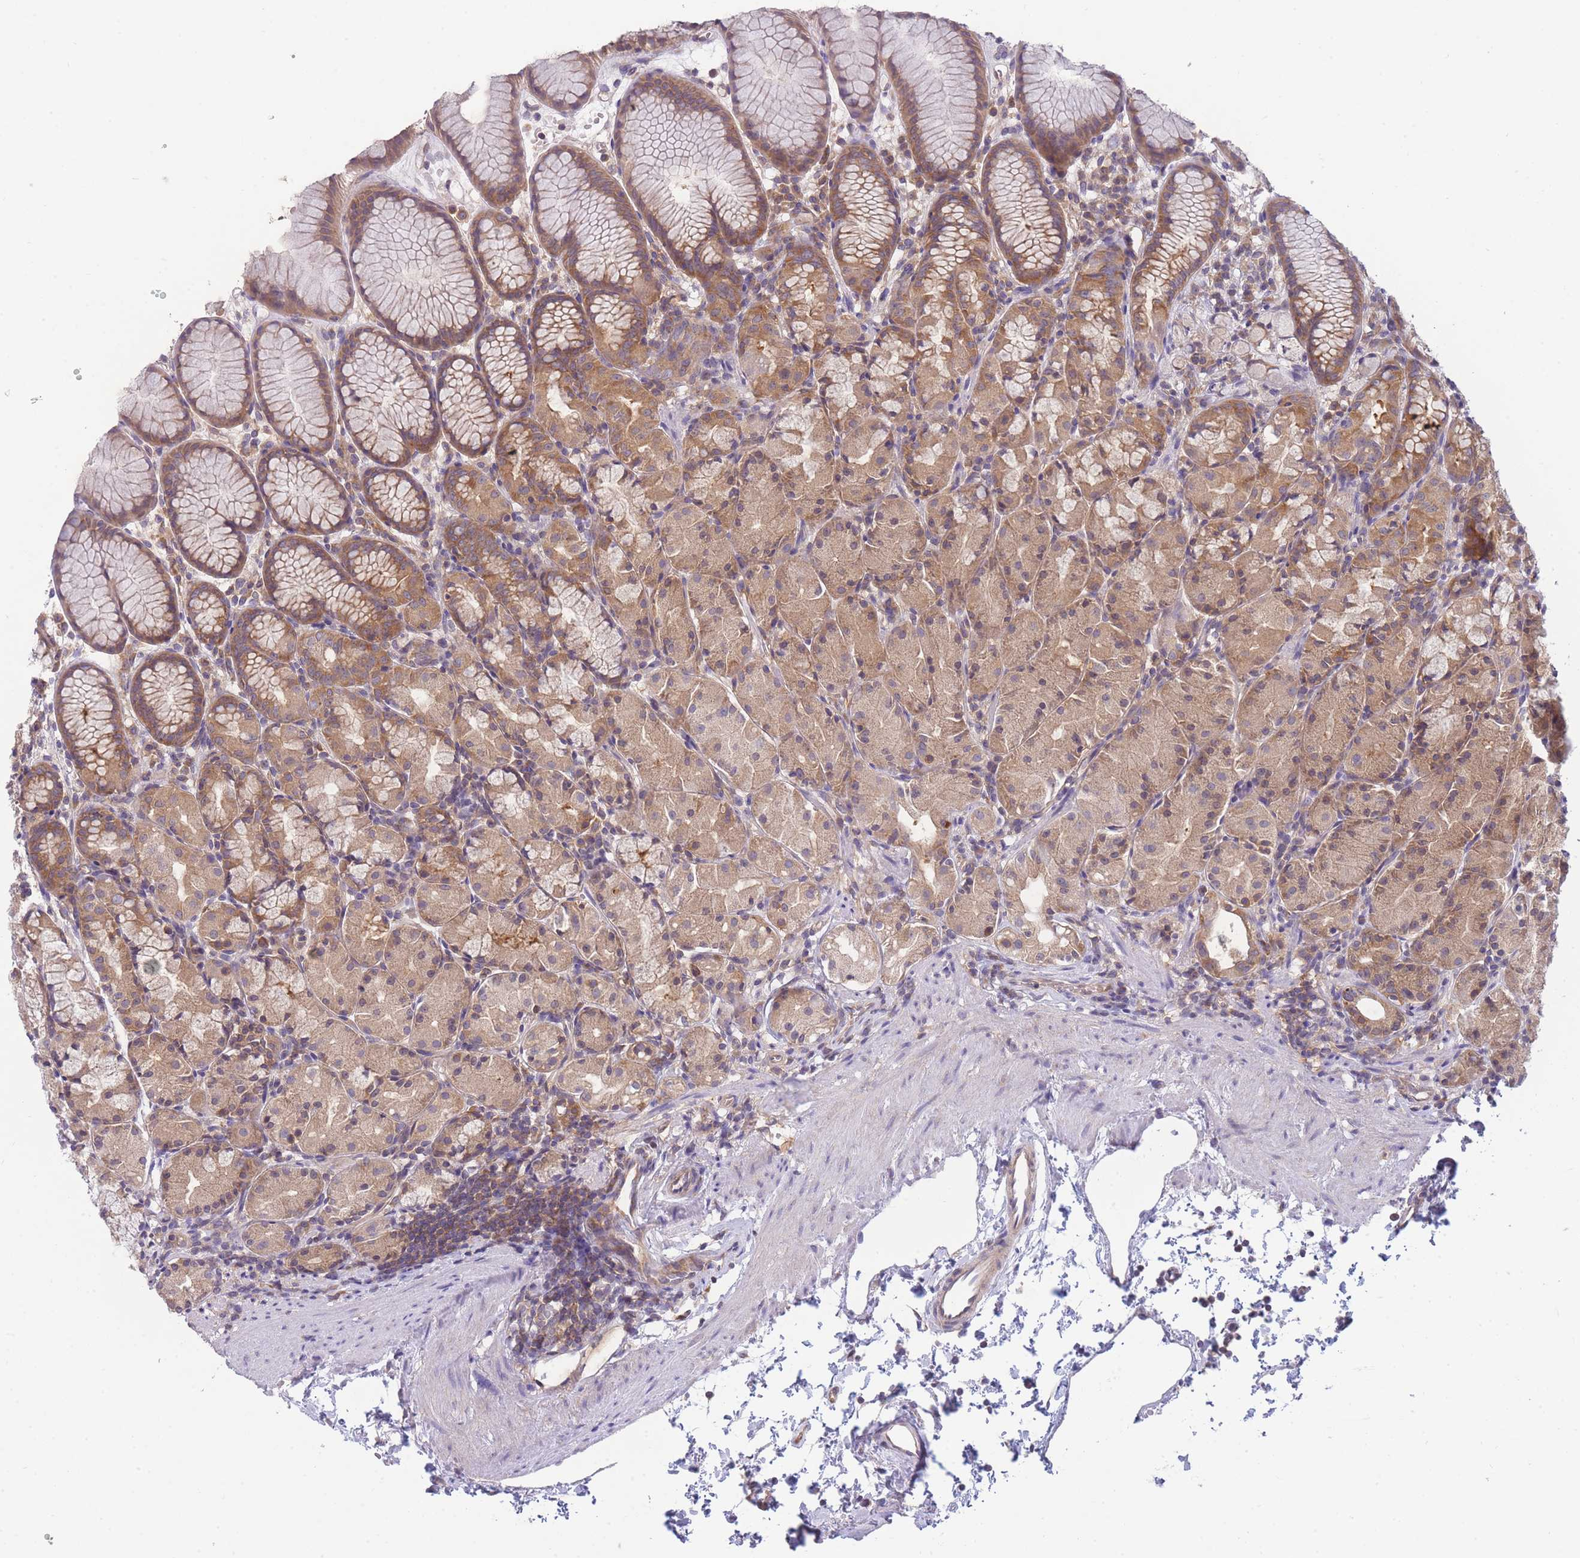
{"staining": {"intensity": "moderate", "quantity": ">75%", "location": "cytoplasmic/membranous"}, "tissue": "stomach", "cell_type": "Glandular cells", "image_type": "normal", "snomed": [{"axis": "morphology", "description": "Normal tissue, NOS"}, {"axis": "topography", "description": "Stomach, upper"}], "caption": "Protein expression analysis of normal human stomach reveals moderate cytoplasmic/membranous expression in approximately >75% of glandular cells.", "gene": "PFDN6", "patient": {"sex": "male", "age": 47}}